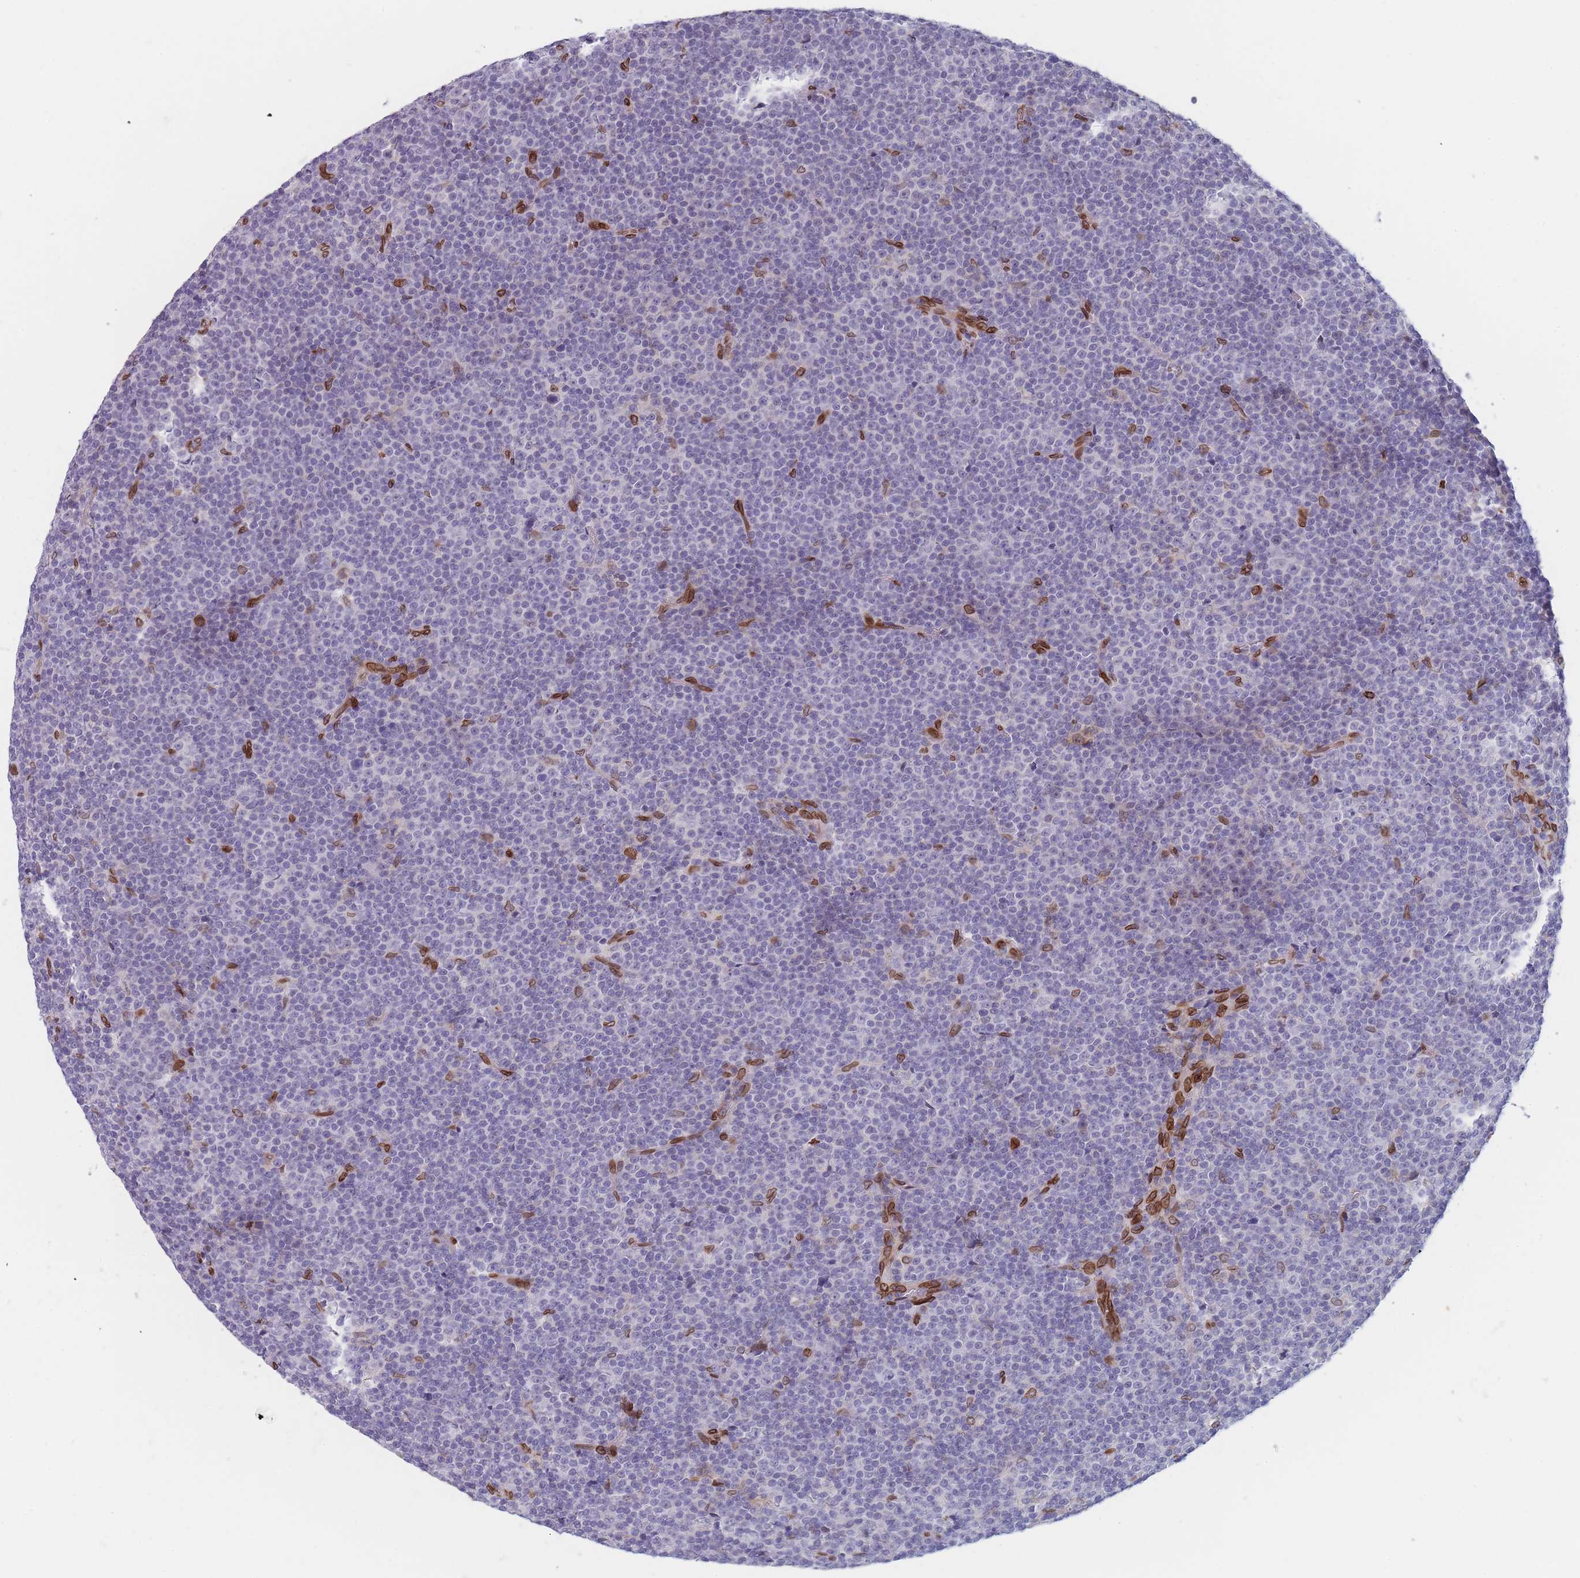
{"staining": {"intensity": "negative", "quantity": "none", "location": "none"}, "tissue": "lymphoma", "cell_type": "Tumor cells", "image_type": "cancer", "snomed": [{"axis": "morphology", "description": "Malignant lymphoma, non-Hodgkin's type, Low grade"}, {"axis": "topography", "description": "Lymph node"}], "caption": "Tumor cells show no significant staining in lymphoma.", "gene": "ZBTB1", "patient": {"sex": "female", "age": 67}}